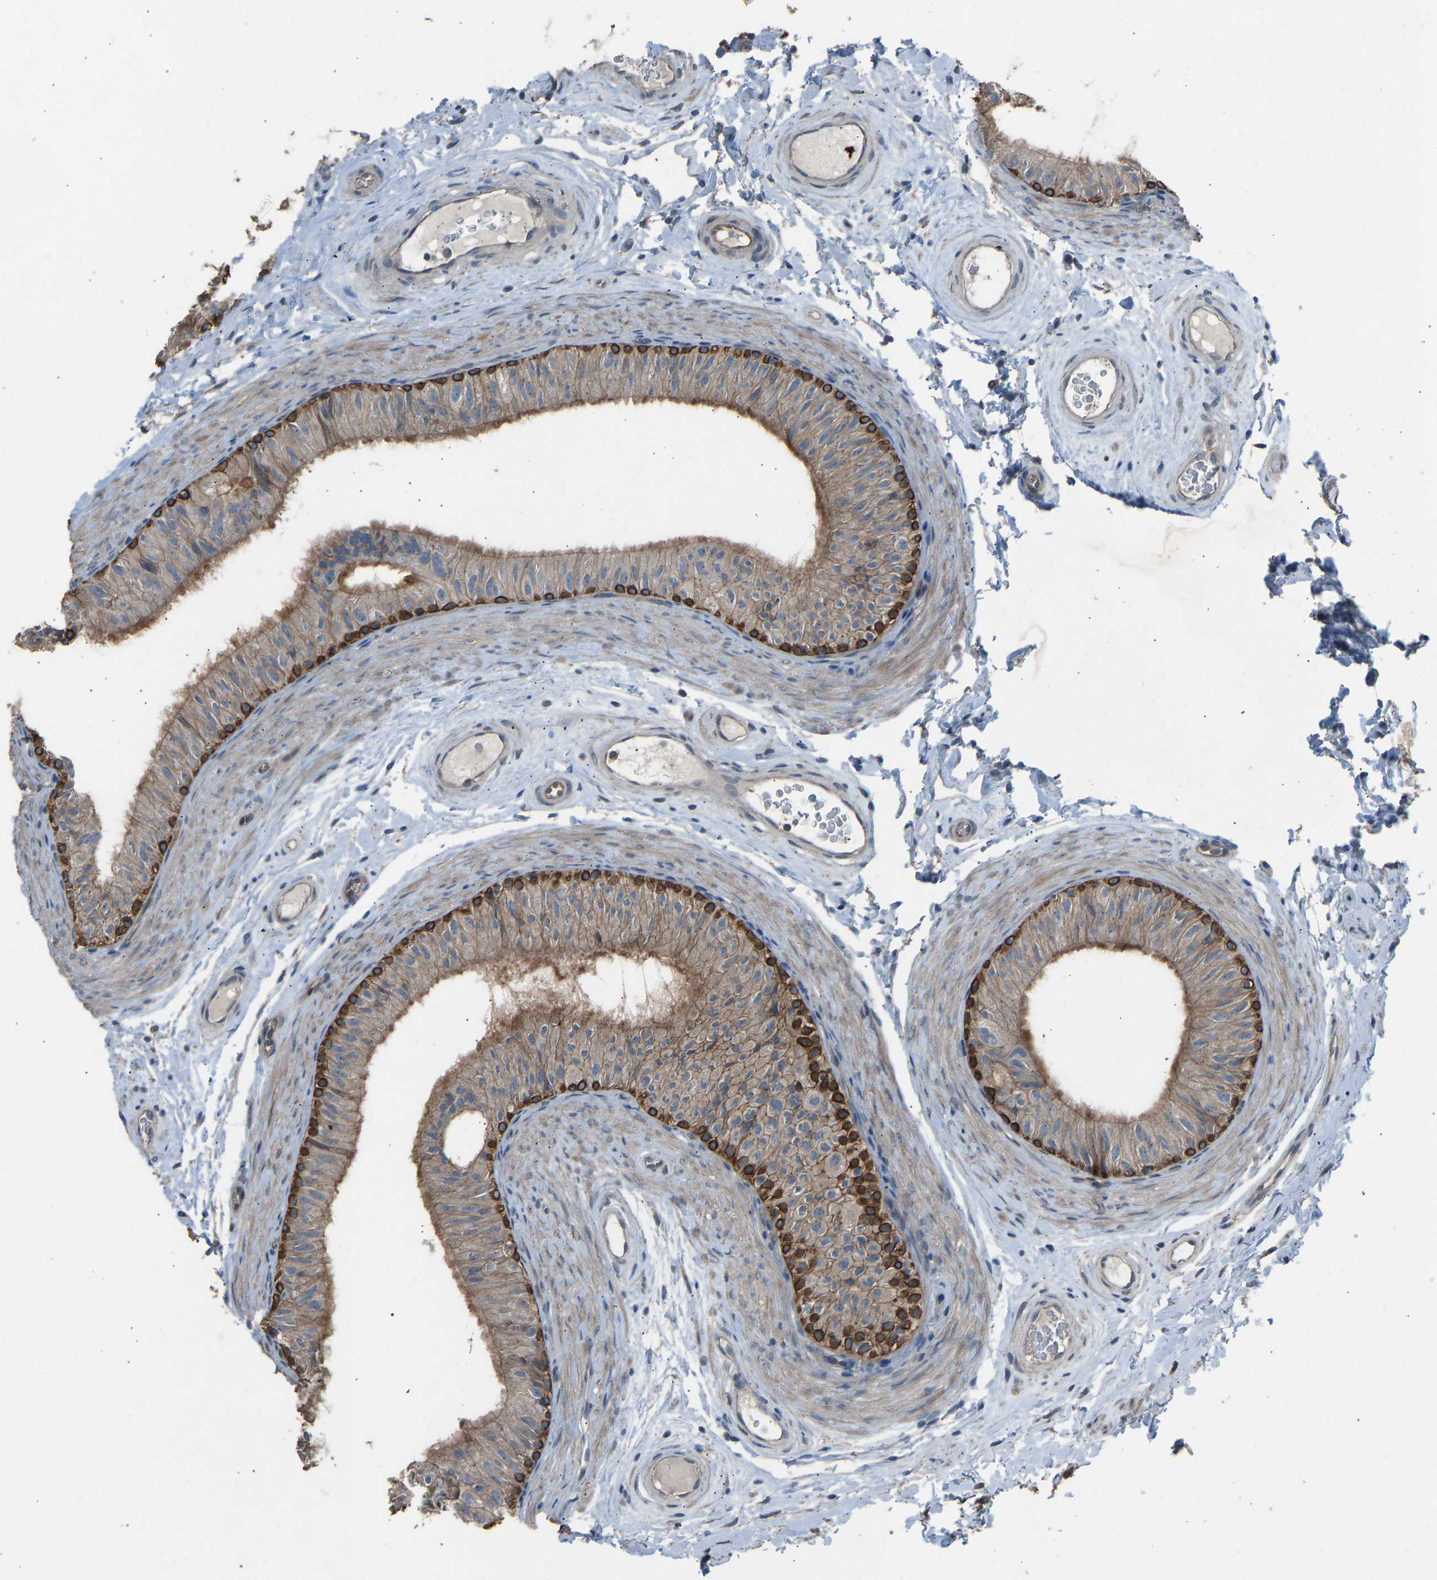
{"staining": {"intensity": "strong", "quantity": "<25%", "location": "cytoplasmic/membranous"}, "tissue": "epididymis", "cell_type": "Glandular cells", "image_type": "normal", "snomed": [{"axis": "morphology", "description": "Normal tissue, NOS"}, {"axis": "topography", "description": "Epididymis"}], "caption": "Immunohistochemical staining of benign epididymis reveals medium levels of strong cytoplasmic/membranous positivity in approximately <25% of glandular cells. Using DAB (brown) and hematoxylin (blue) stains, captured at high magnification using brightfield microscopy.", "gene": "SLC43A1", "patient": {"sex": "male", "age": 34}}